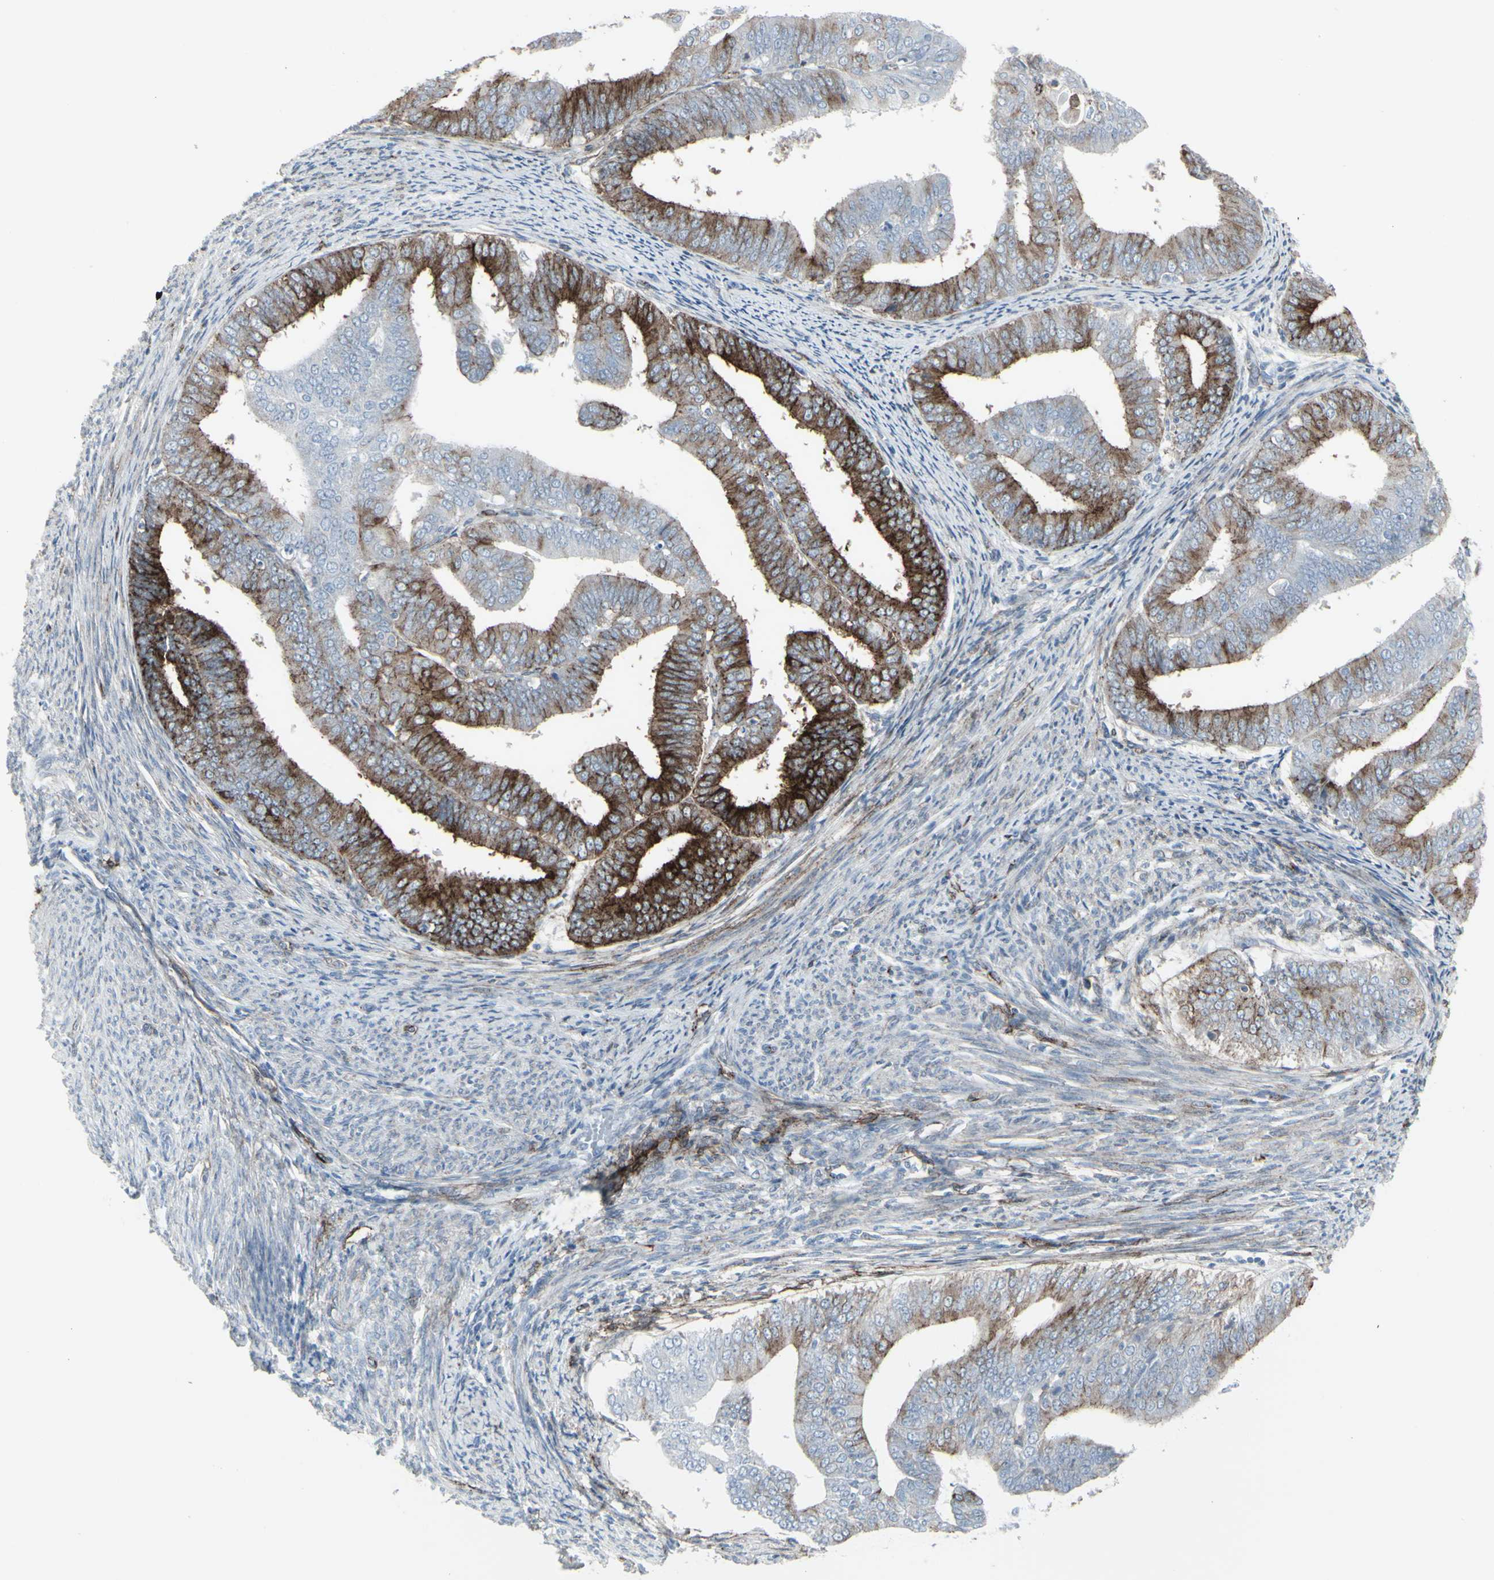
{"staining": {"intensity": "moderate", "quantity": "25%-75%", "location": "cytoplasmic/membranous"}, "tissue": "endometrial cancer", "cell_type": "Tumor cells", "image_type": "cancer", "snomed": [{"axis": "morphology", "description": "Adenocarcinoma, NOS"}, {"axis": "topography", "description": "Endometrium"}], "caption": "A medium amount of moderate cytoplasmic/membranous staining is identified in approximately 25%-75% of tumor cells in endometrial cancer (adenocarcinoma) tissue.", "gene": "GJA1", "patient": {"sex": "female", "age": 63}}